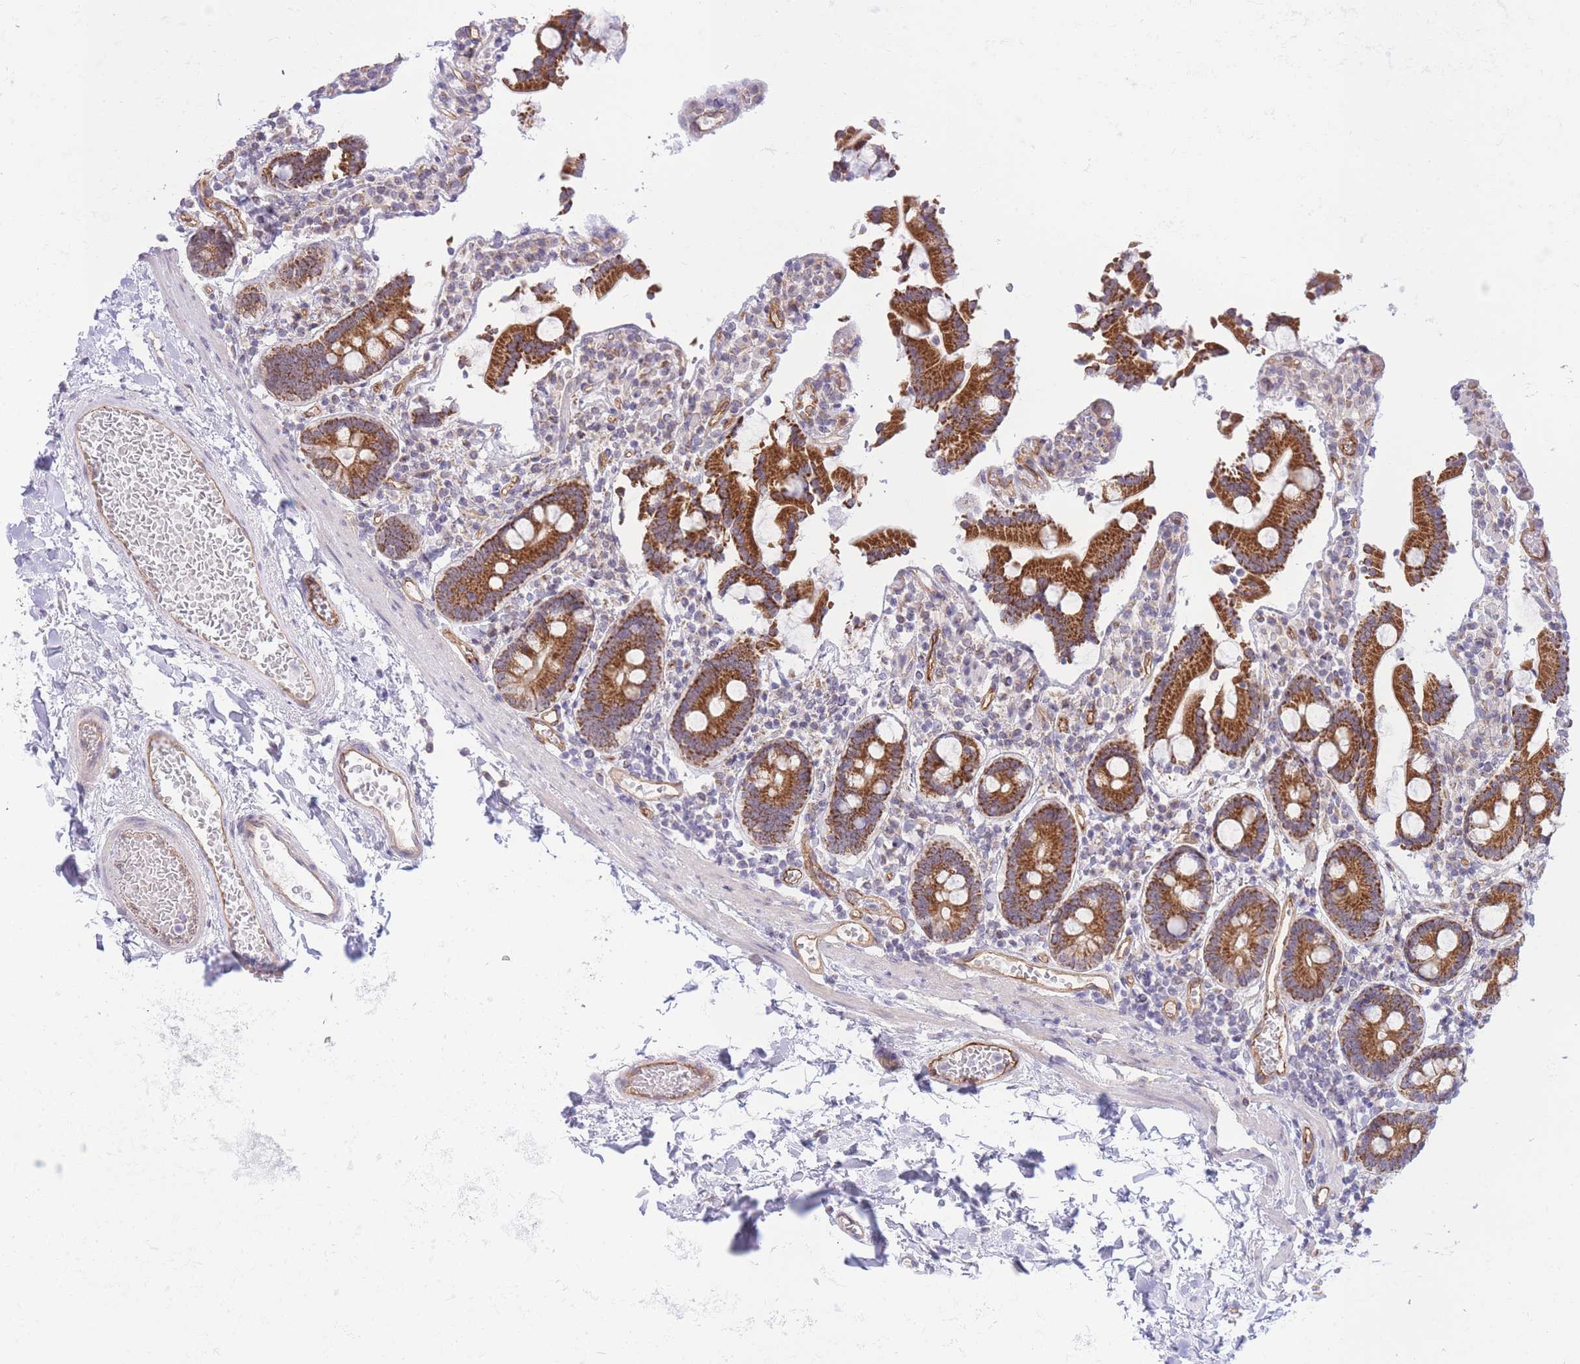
{"staining": {"intensity": "strong", "quantity": ">75%", "location": "cytoplasmic/membranous"}, "tissue": "duodenum", "cell_type": "Glandular cells", "image_type": "normal", "snomed": [{"axis": "morphology", "description": "Normal tissue, NOS"}, {"axis": "topography", "description": "Duodenum"}], "caption": "Brown immunohistochemical staining in unremarkable duodenum displays strong cytoplasmic/membranous staining in approximately >75% of glandular cells.", "gene": "MRPS31", "patient": {"sex": "male", "age": 55}}